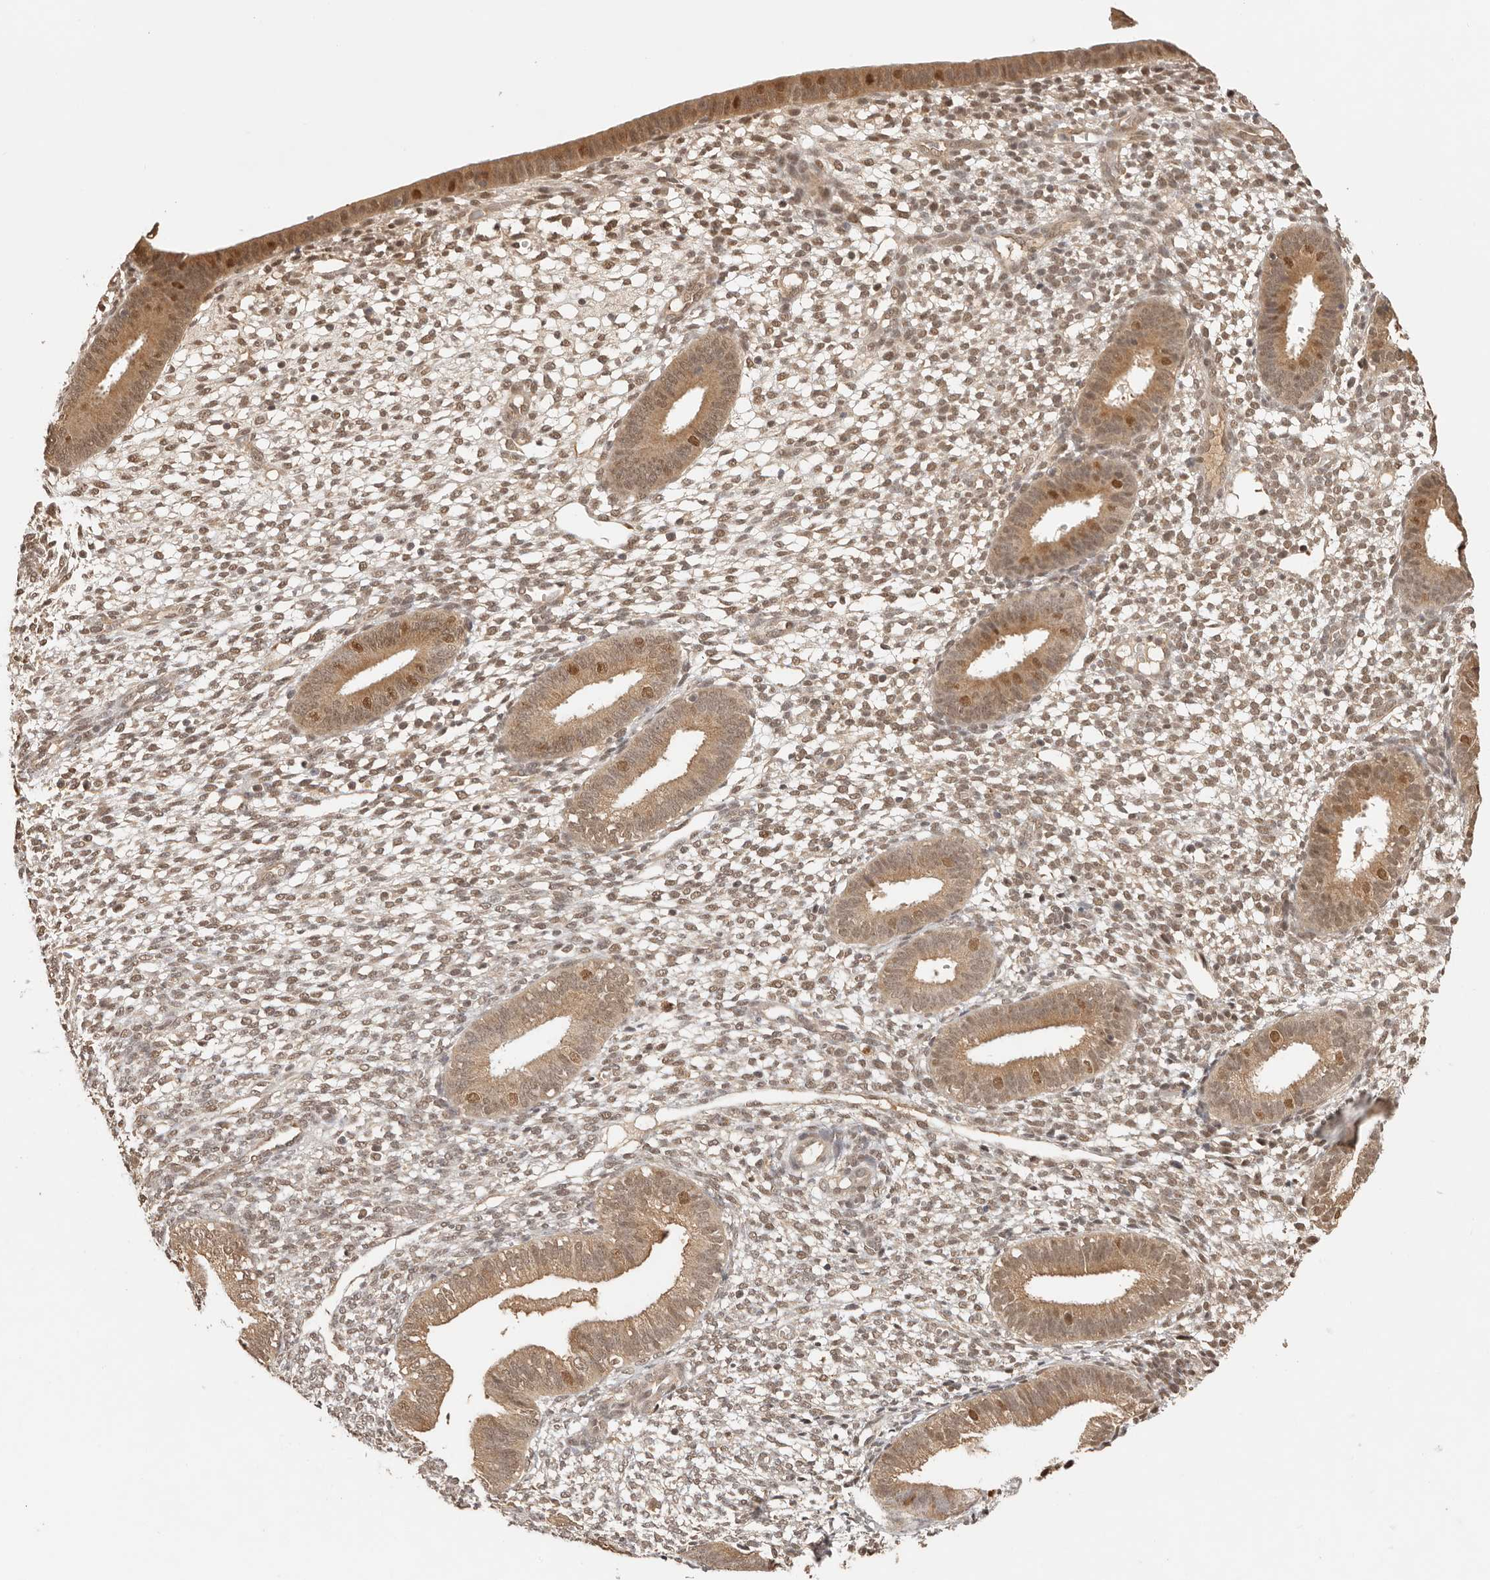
{"staining": {"intensity": "moderate", "quantity": "25%-75%", "location": "nuclear"}, "tissue": "endometrium", "cell_type": "Cells in endometrial stroma", "image_type": "normal", "snomed": [{"axis": "morphology", "description": "Normal tissue, NOS"}, {"axis": "topography", "description": "Endometrium"}], "caption": "This is an image of immunohistochemistry staining of benign endometrium, which shows moderate positivity in the nuclear of cells in endometrial stroma.", "gene": "PSMA5", "patient": {"sex": "female", "age": 46}}